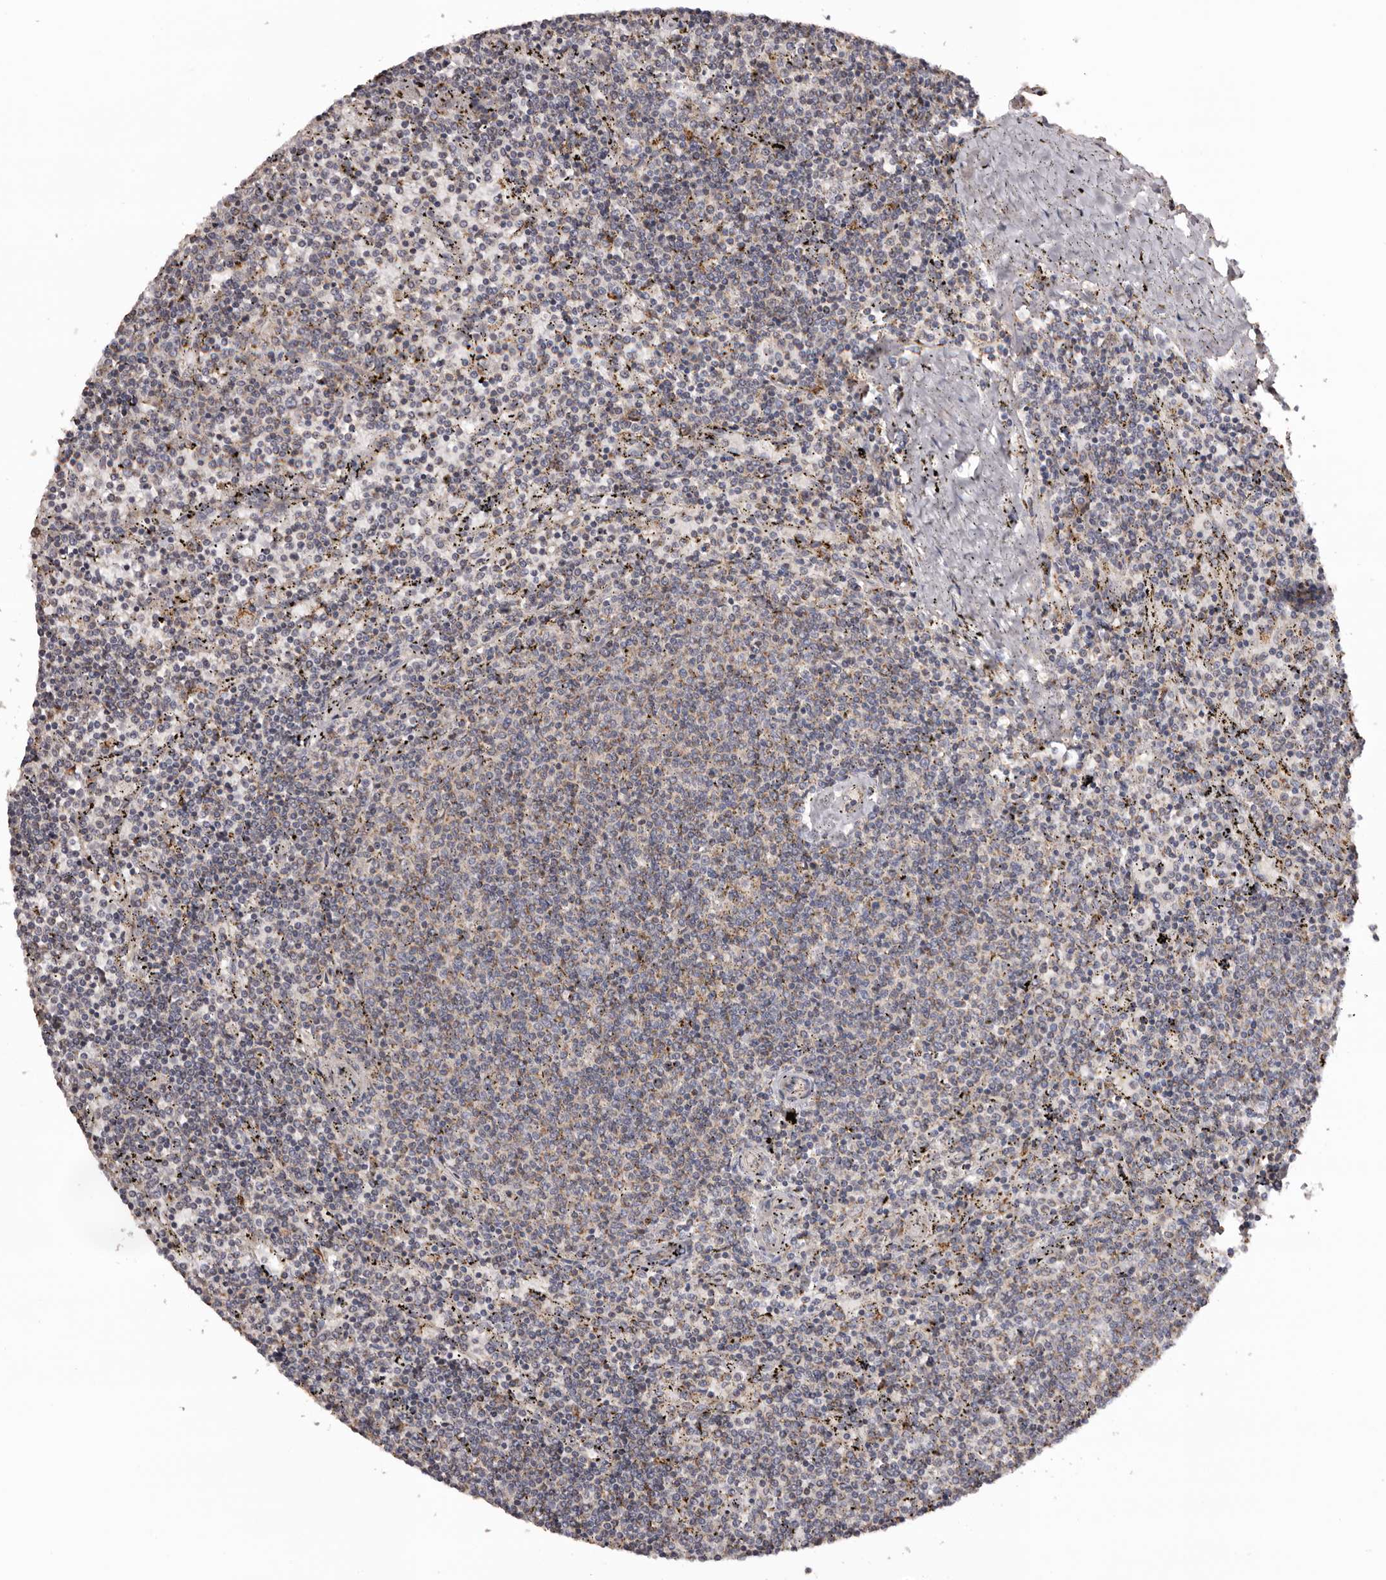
{"staining": {"intensity": "weak", "quantity": "<25%", "location": "cytoplasmic/membranous"}, "tissue": "lymphoma", "cell_type": "Tumor cells", "image_type": "cancer", "snomed": [{"axis": "morphology", "description": "Malignant lymphoma, non-Hodgkin's type, Low grade"}, {"axis": "topography", "description": "Spleen"}], "caption": "DAB immunohistochemical staining of human lymphoma displays no significant positivity in tumor cells.", "gene": "MECR", "patient": {"sex": "female", "age": 50}}